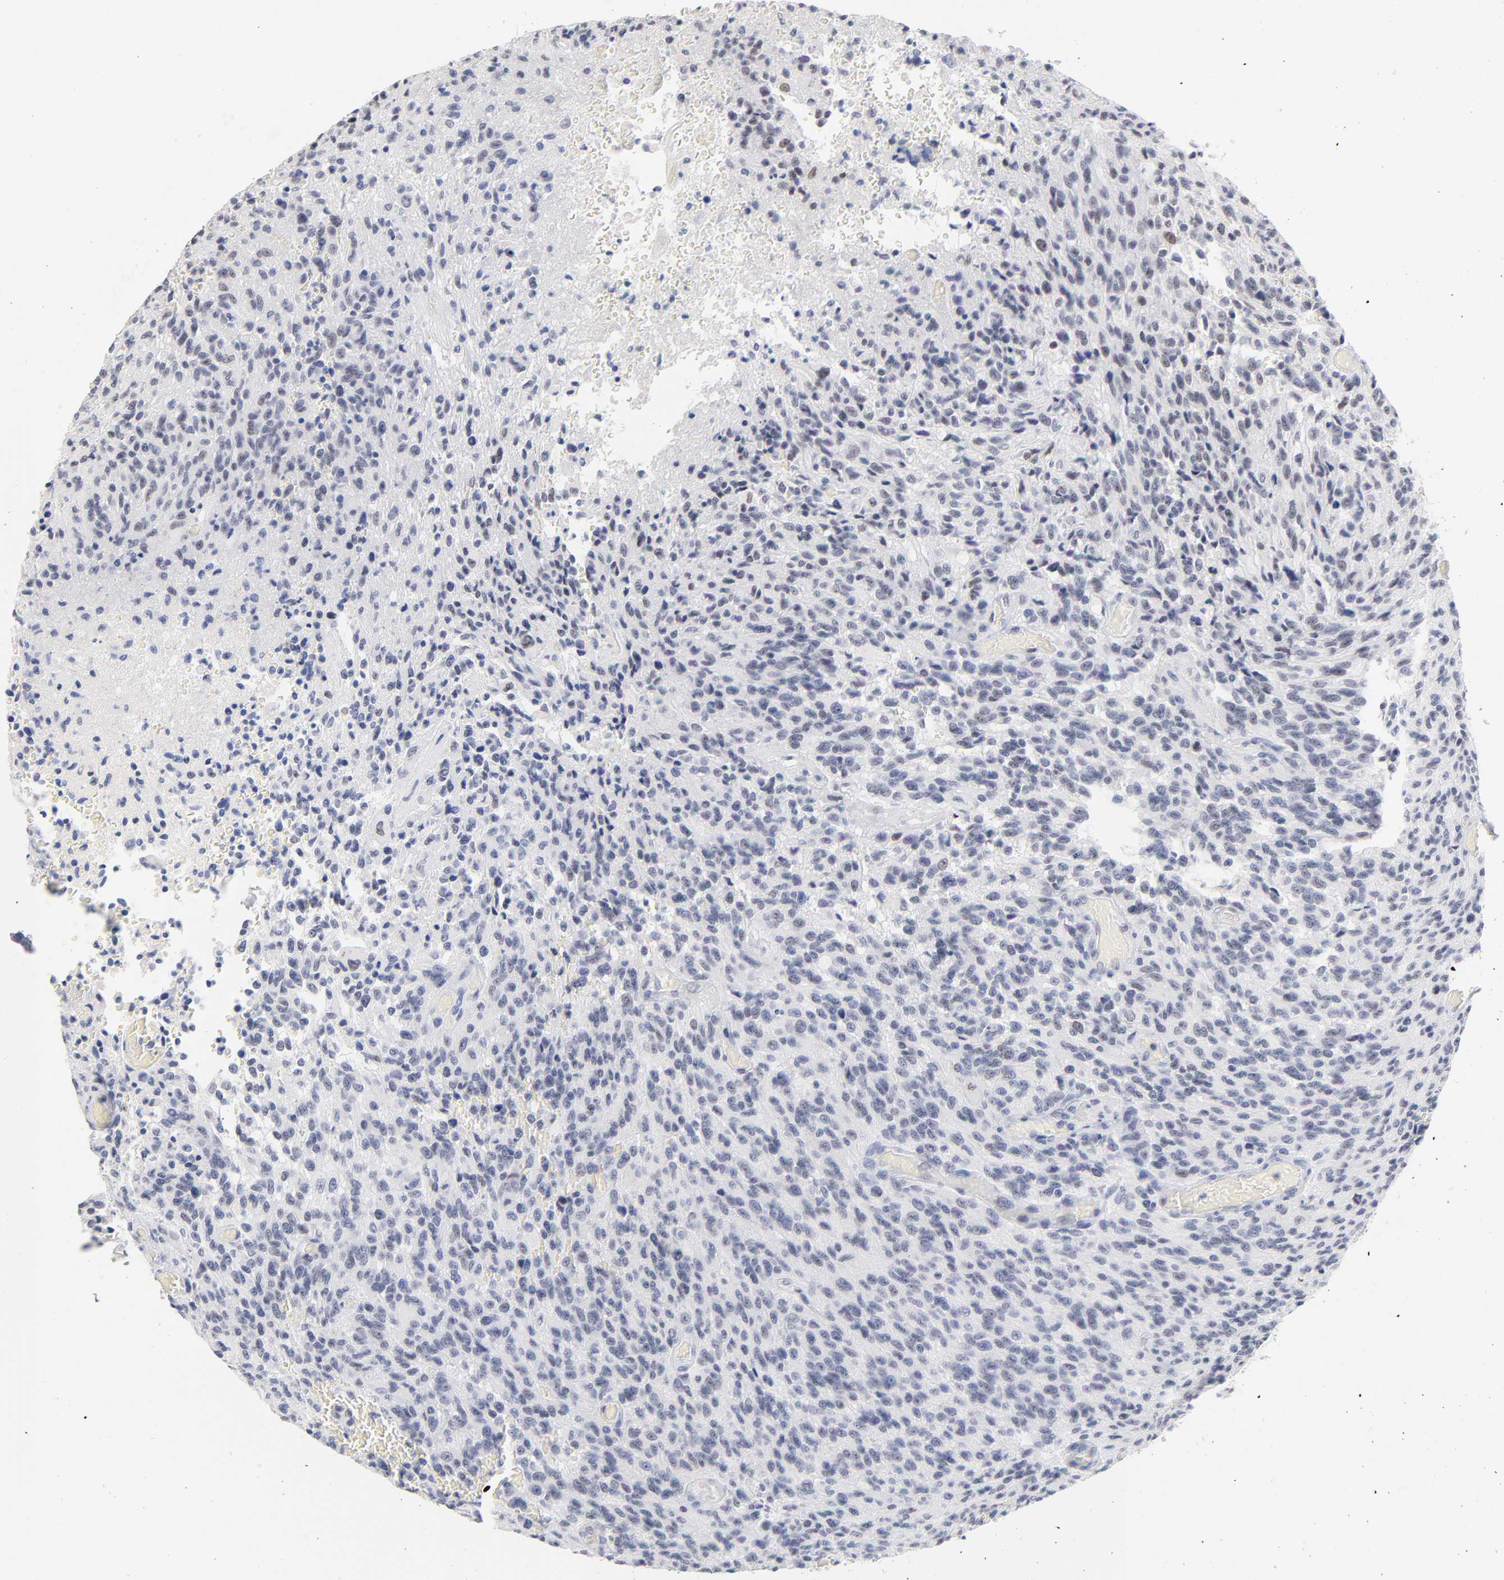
{"staining": {"intensity": "negative", "quantity": "none", "location": "none"}, "tissue": "glioma", "cell_type": "Tumor cells", "image_type": "cancer", "snomed": [{"axis": "morphology", "description": "Normal tissue, NOS"}, {"axis": "morphology", "description": "Glioma, malignant, High grade"}, {"axis": "topography", "description": "Cerebral cortex"}], "caption": "Immunohistochemistry (IHC) photomicrograph of human glioma stained for a protein (brown), which shows no staining in tumor cells. The staining was performed using DAB to visualize the protein expression in brown, while the nuclei were stained in blue with hematoxylin (Magnification: 20x).", "gene": "ORC2", "patient": {"sex": "male", "age": 56}}